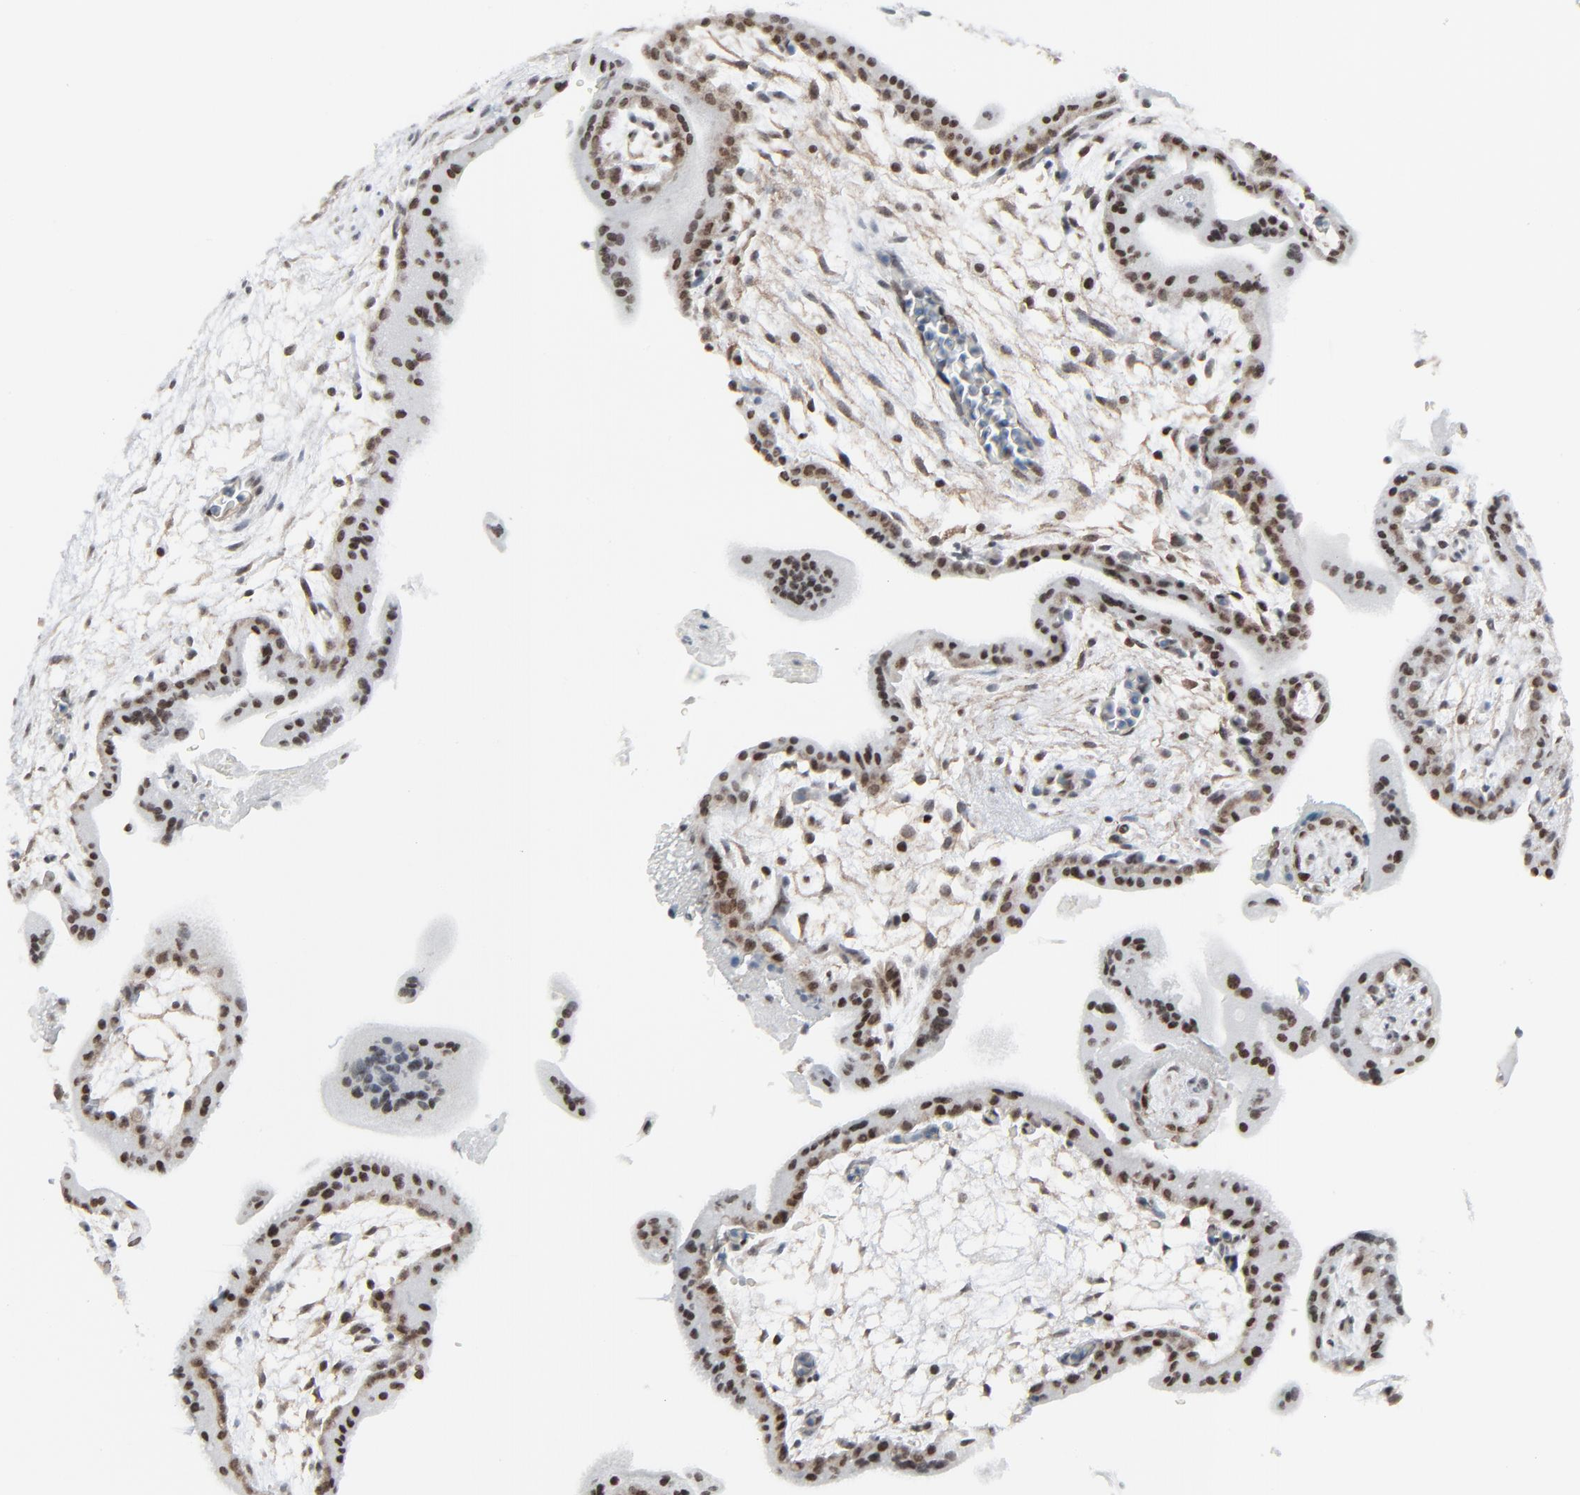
{"staining": {"intensity": "strong", "quantity": ">75%", "location": "nuclear"}, "tissue": "placenta", "cell_type": "Trophoblastic cells", "image_type": "normal", "snomed": [{"axis": "morphology", "description": "Normal tissue, NOS"}, {"axis": "topography", "description": "Placenta"}], "caption": "IHC staining of unremarkable placenta, which demonstrates high levels of strong nuclear positivity in approximately >75% of trophoblastic cells indicating strong nuclear protein positivity. The staining was performed using DAB (brown) for protein detection and nuclei were counterstained in hematoxylin (blue).", "gene": "FBXO28", "patient": {"sex": "female", "age": 35}}